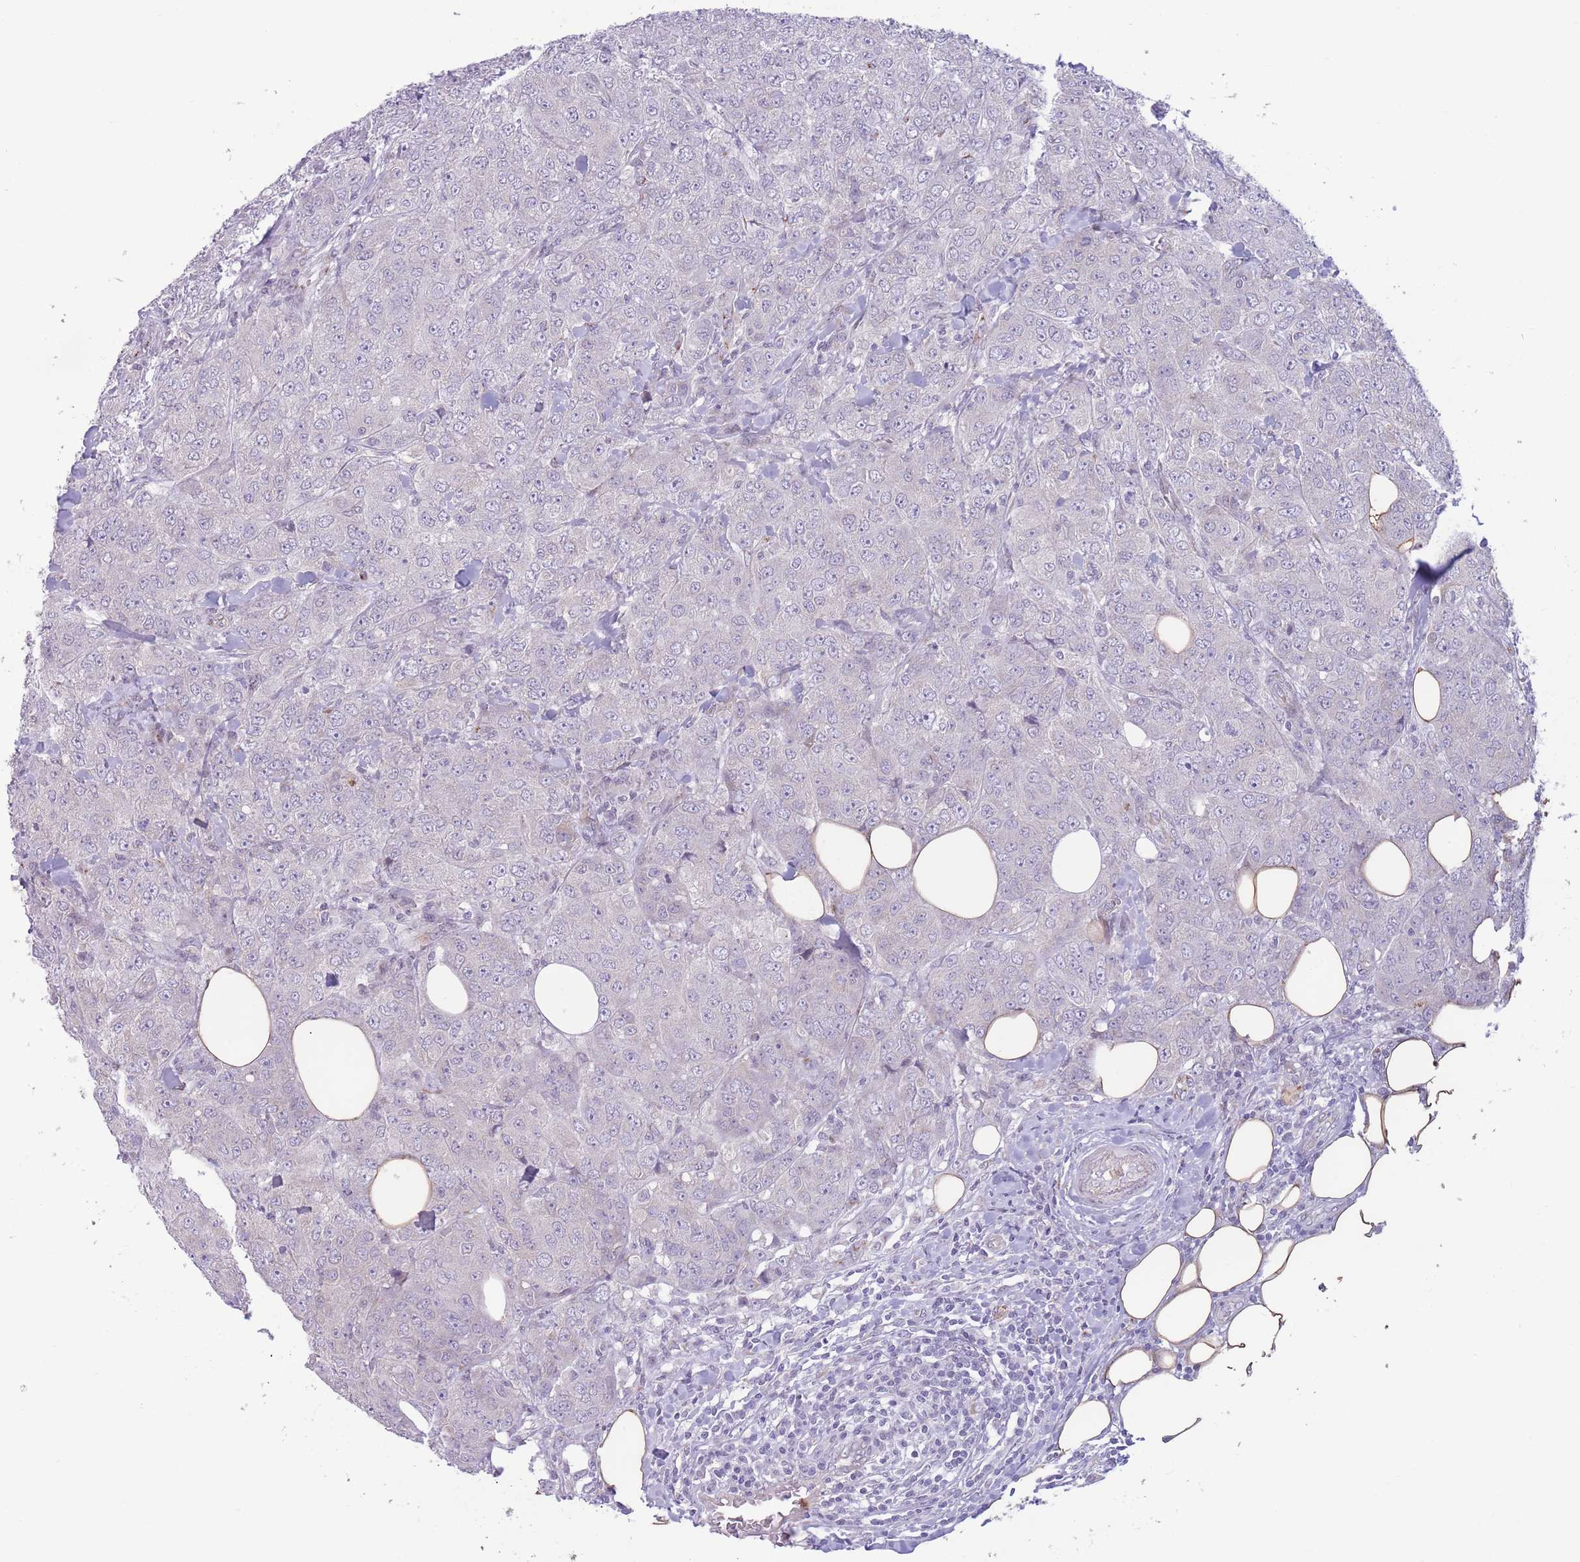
{"staining": {"intensity": "negative", "quantity": "none", "location": "none"}, "tissue": "breast cancer", "cell_type": "Tumor cells", "image_type": "cancer", "snomed": [{"axis": "morphology", "description": "Duct carcinoma"}, {"axis": "topography", "description": "Breast"}], "caption": "Histopathology image shows no protein staining in tumor cells of infiltrating ductal carcinoma (breast) tissue. (Stains: DAB immunohistochemistry with hematoxylin counter stain, Microscopy: brightfield microscopy at high magnification).", "gene": "C20orf96", "patient": {"sex": "female", "age": 43}}